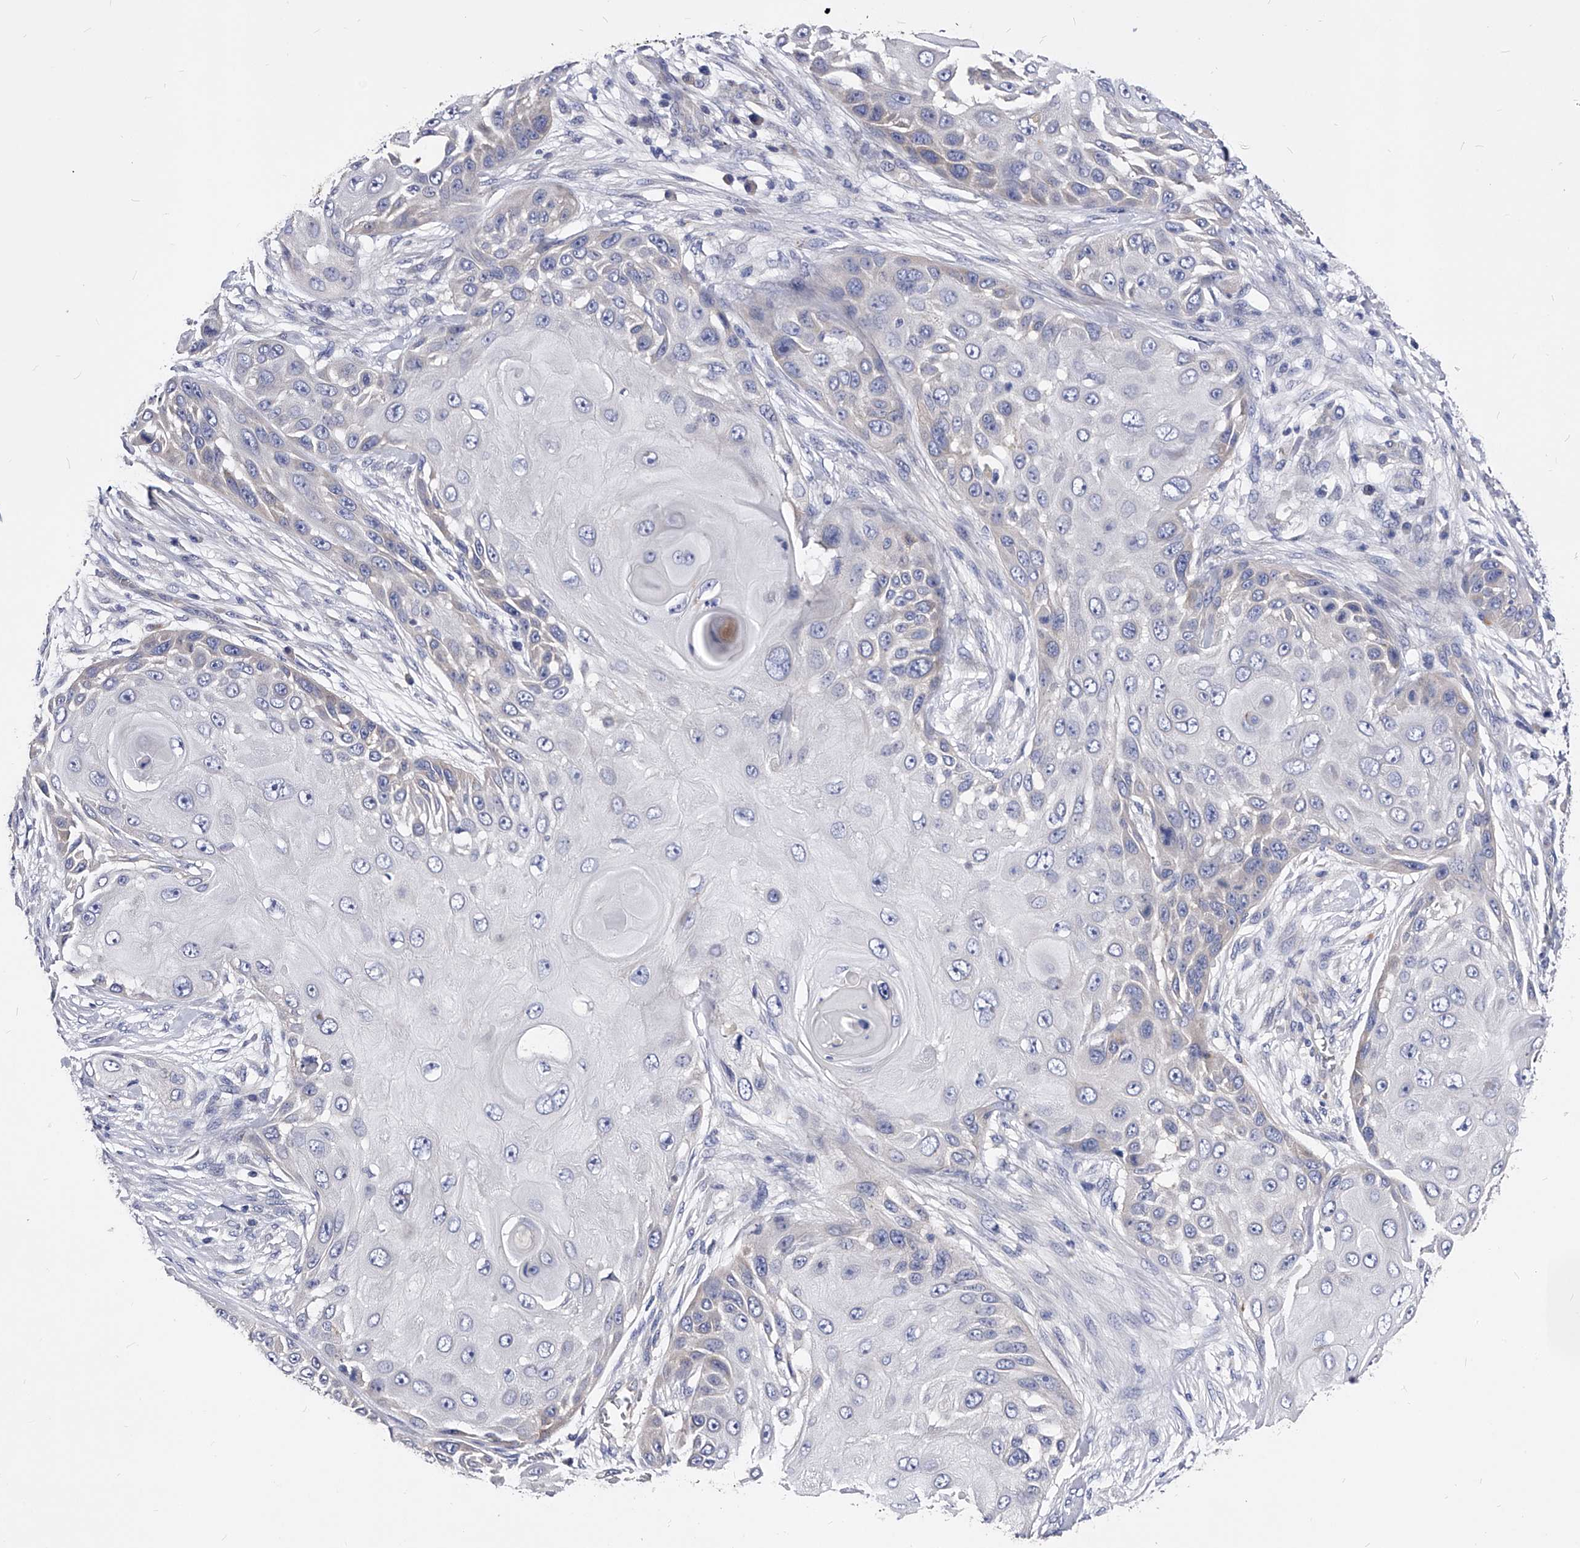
{"staining": {"intensity": "negative", "quantity": "none", "location": "none"}, "tissue": "skin cancer", "cell_type": "Tumor cells", "image_type": "cancer", "snomed": [{"axis": "morphology", "description": "Squamous cell carcinoma, NOS"}, {"axis": "topography", "description": "Skin"}], "caption": "An image of skin cancer (squamous cell carcinoma) stained for a protein reveals no brown staining in tumor cells.", "gene": "PPP5C", "patient": {"sex": "female", "age": 44}}